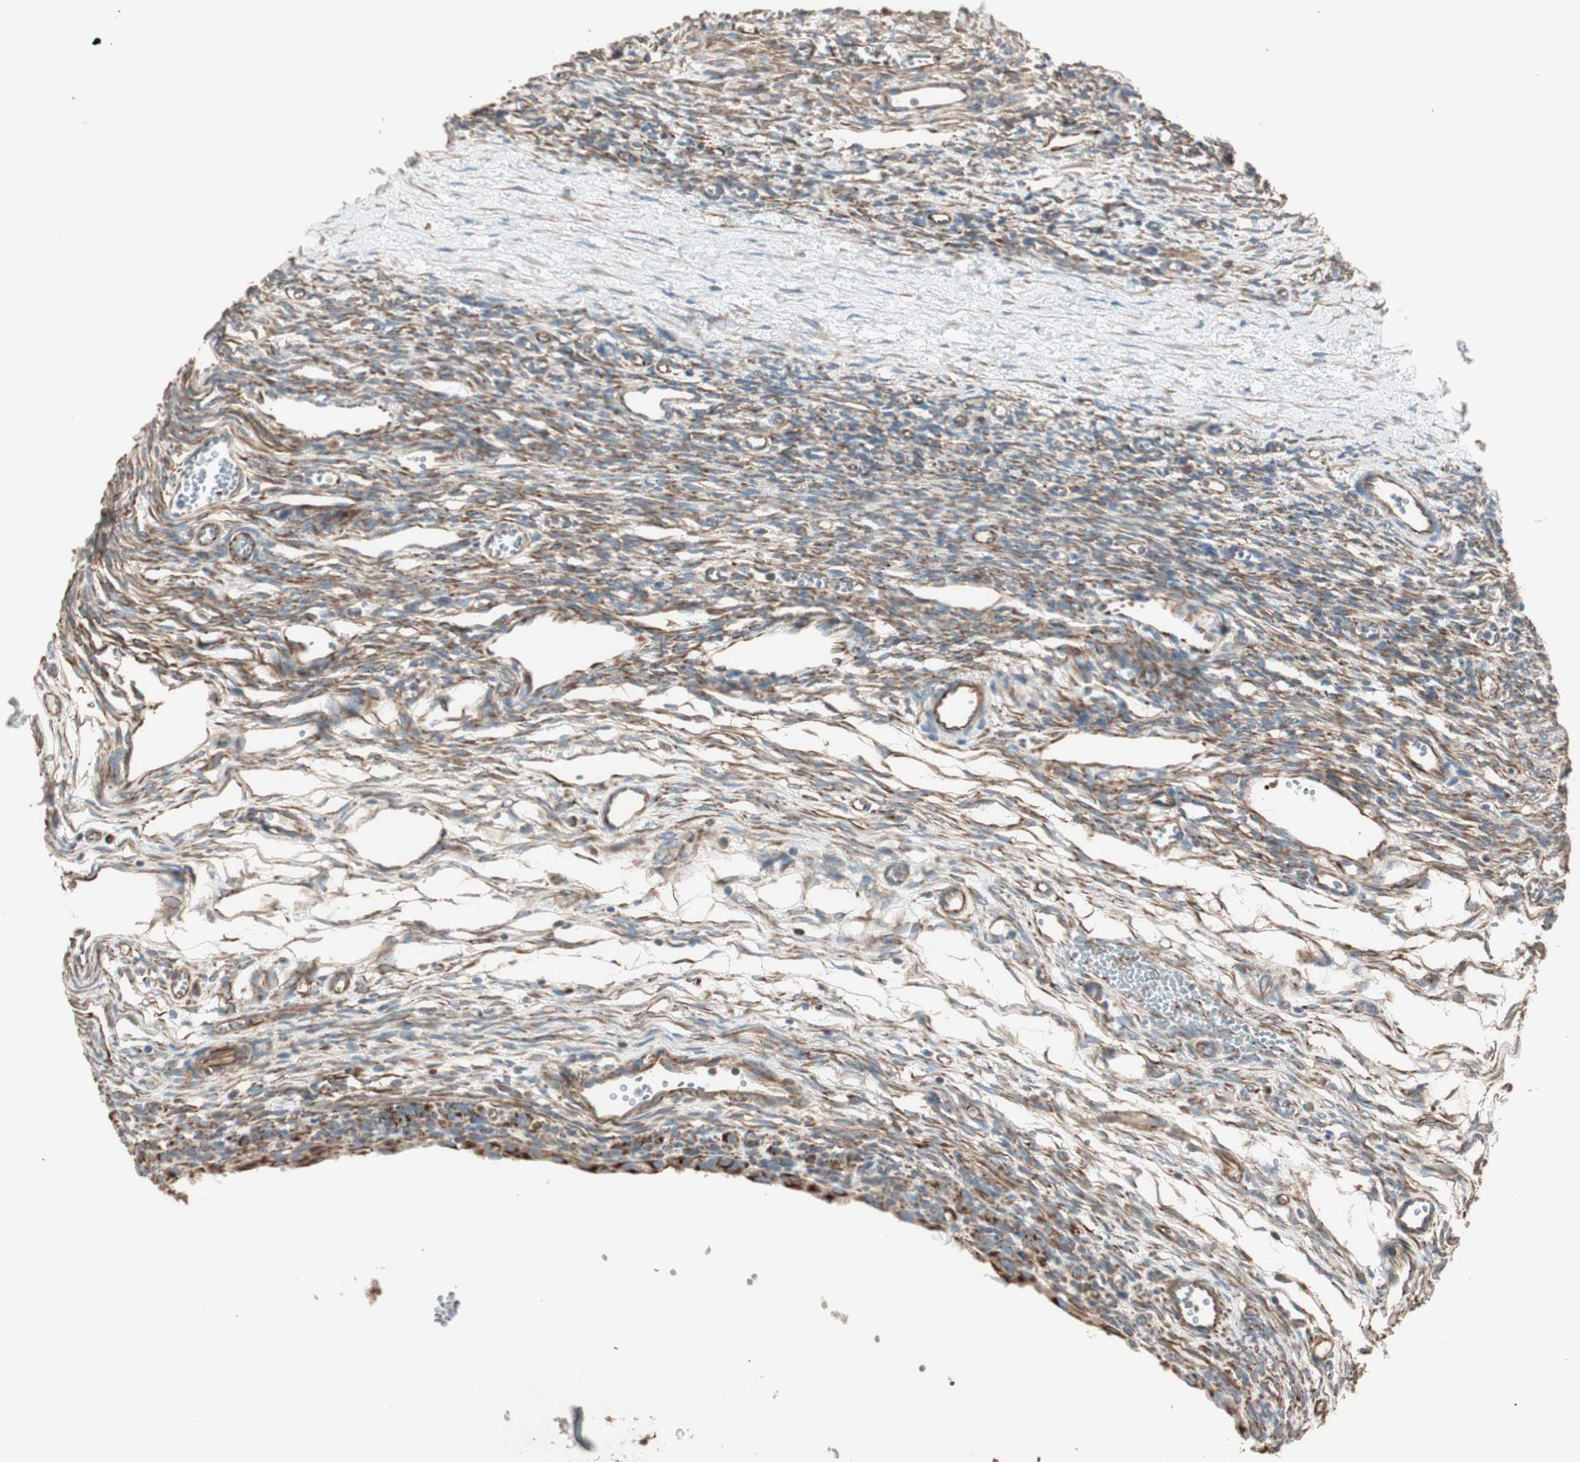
{"staining": {"intensity": "weak", "quantity": "25%-75%", "location": "cytoplasmic/membranous"}, "tissue": "ovary", "cell_type": "Ovarian stroma cells", "image_type": "normal", "snomed": [{"axis": "morphology", "description": "Normal tissue, NOS"}, {"axis": "topography", "description": "Ovary"}], "caption": "IHC of benign human ovary shows low levels of weak cytoplasmic/membranous positivity in about 25%-75% of ovarian stroma cells. The staining was performed using DAB (3,3'-diaminobenzidine) to visualize the protein expression in brown, while the nuclei were stained in blue with hematoxylin (Magnification: 20x).", "gene": "SRCIN1", "patient": {"sex": "female", "age": 33}}